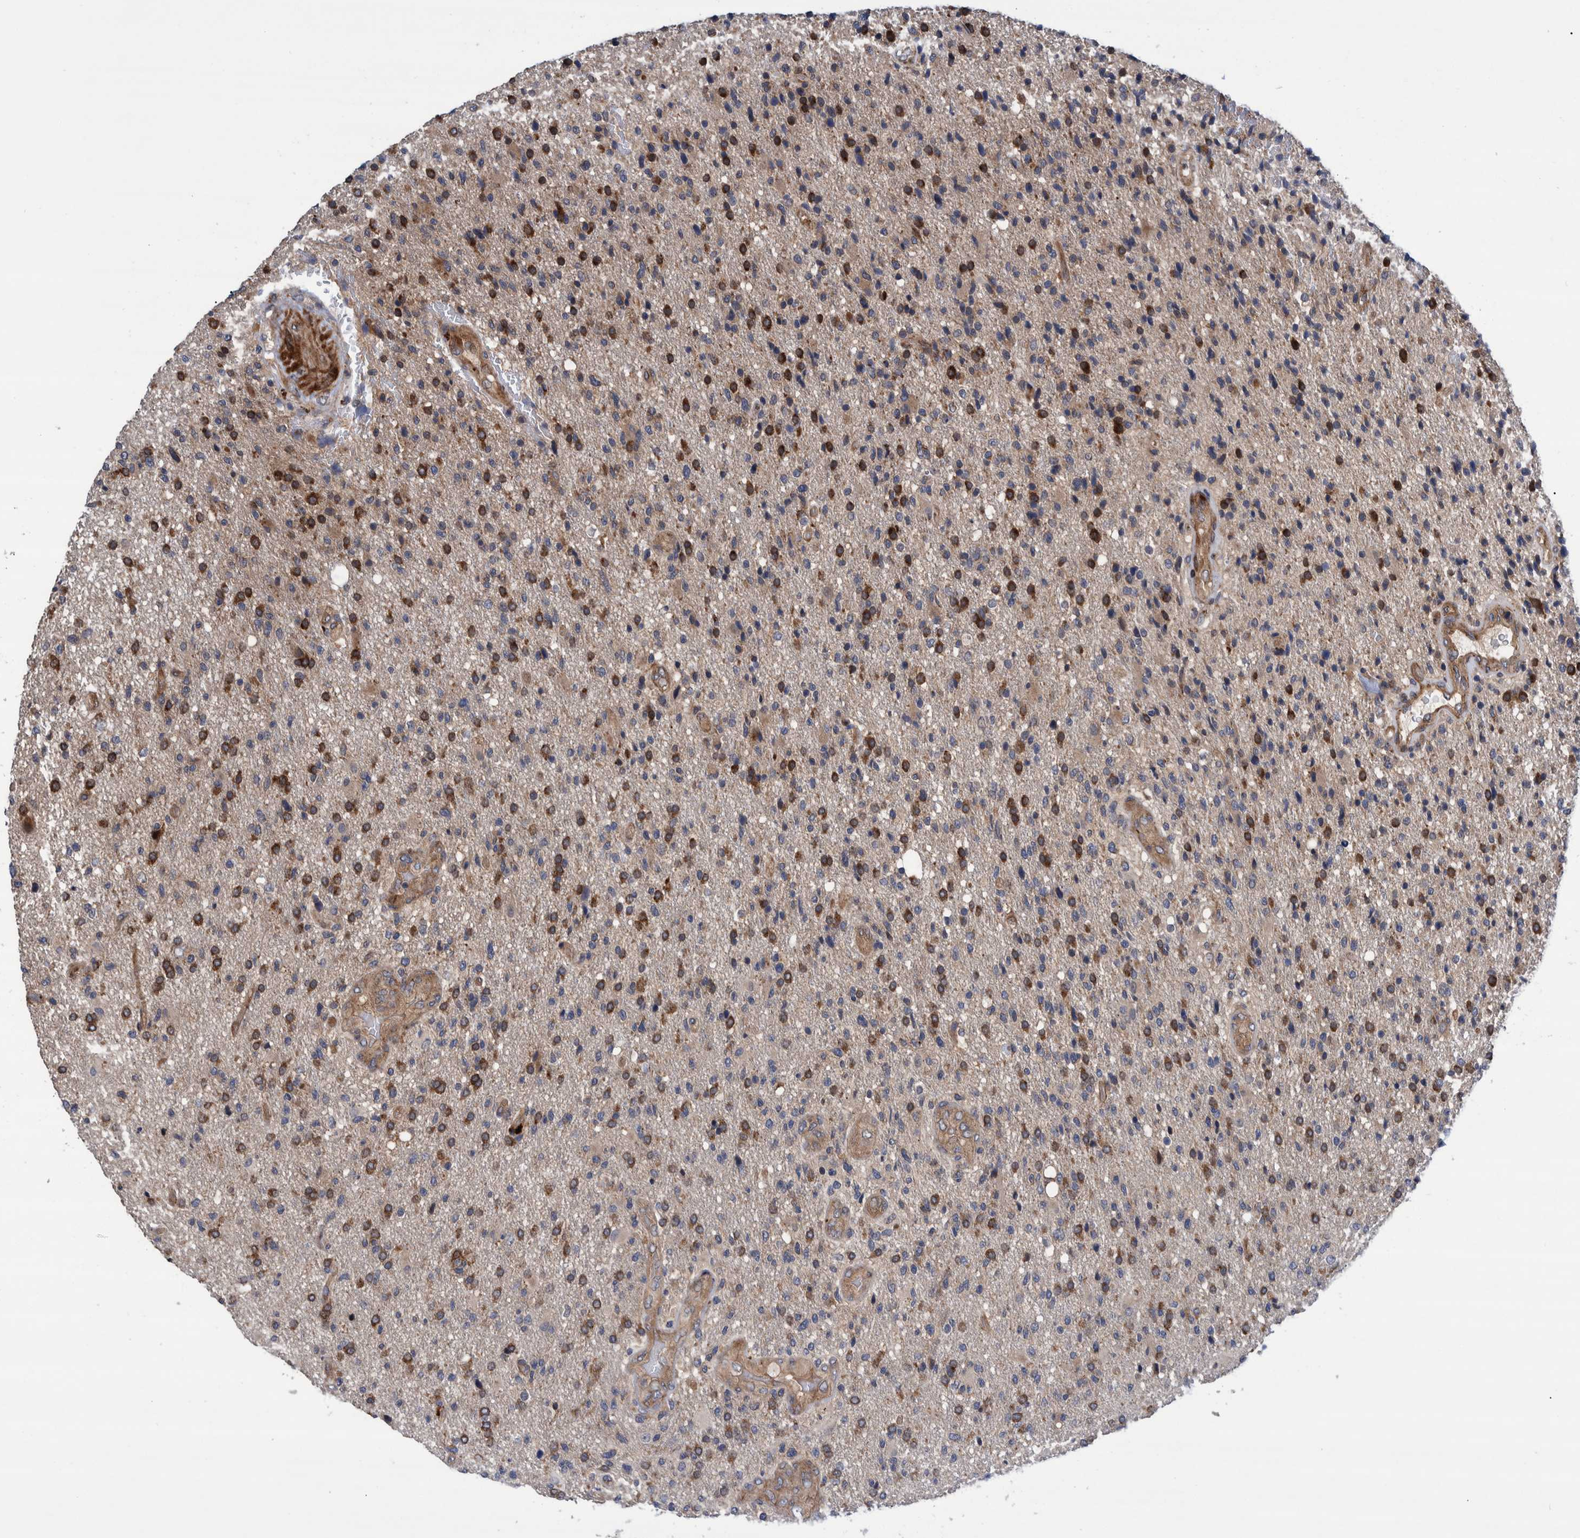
{"staining": {"intensity": "strong", "quantity": "25%-75%", "location": "cytoplasmic/membranous,nuclear"}, "tissue": "glioma", "cell_type": "Tumor cells", "image_type": "cancer", "snomed": [{"axis": "morphology", "description": "Glioma, malignant, High grade"}, {"axis": "topography", "description": "Brain"}], "caption": "Tumor cells display strong cytoplasmic/membranous and nuclear positivity in approximately 25%-75% of cells in glioma.", "gene": "GRPEL2", "patient": {"sex": "male", "age": 72}}